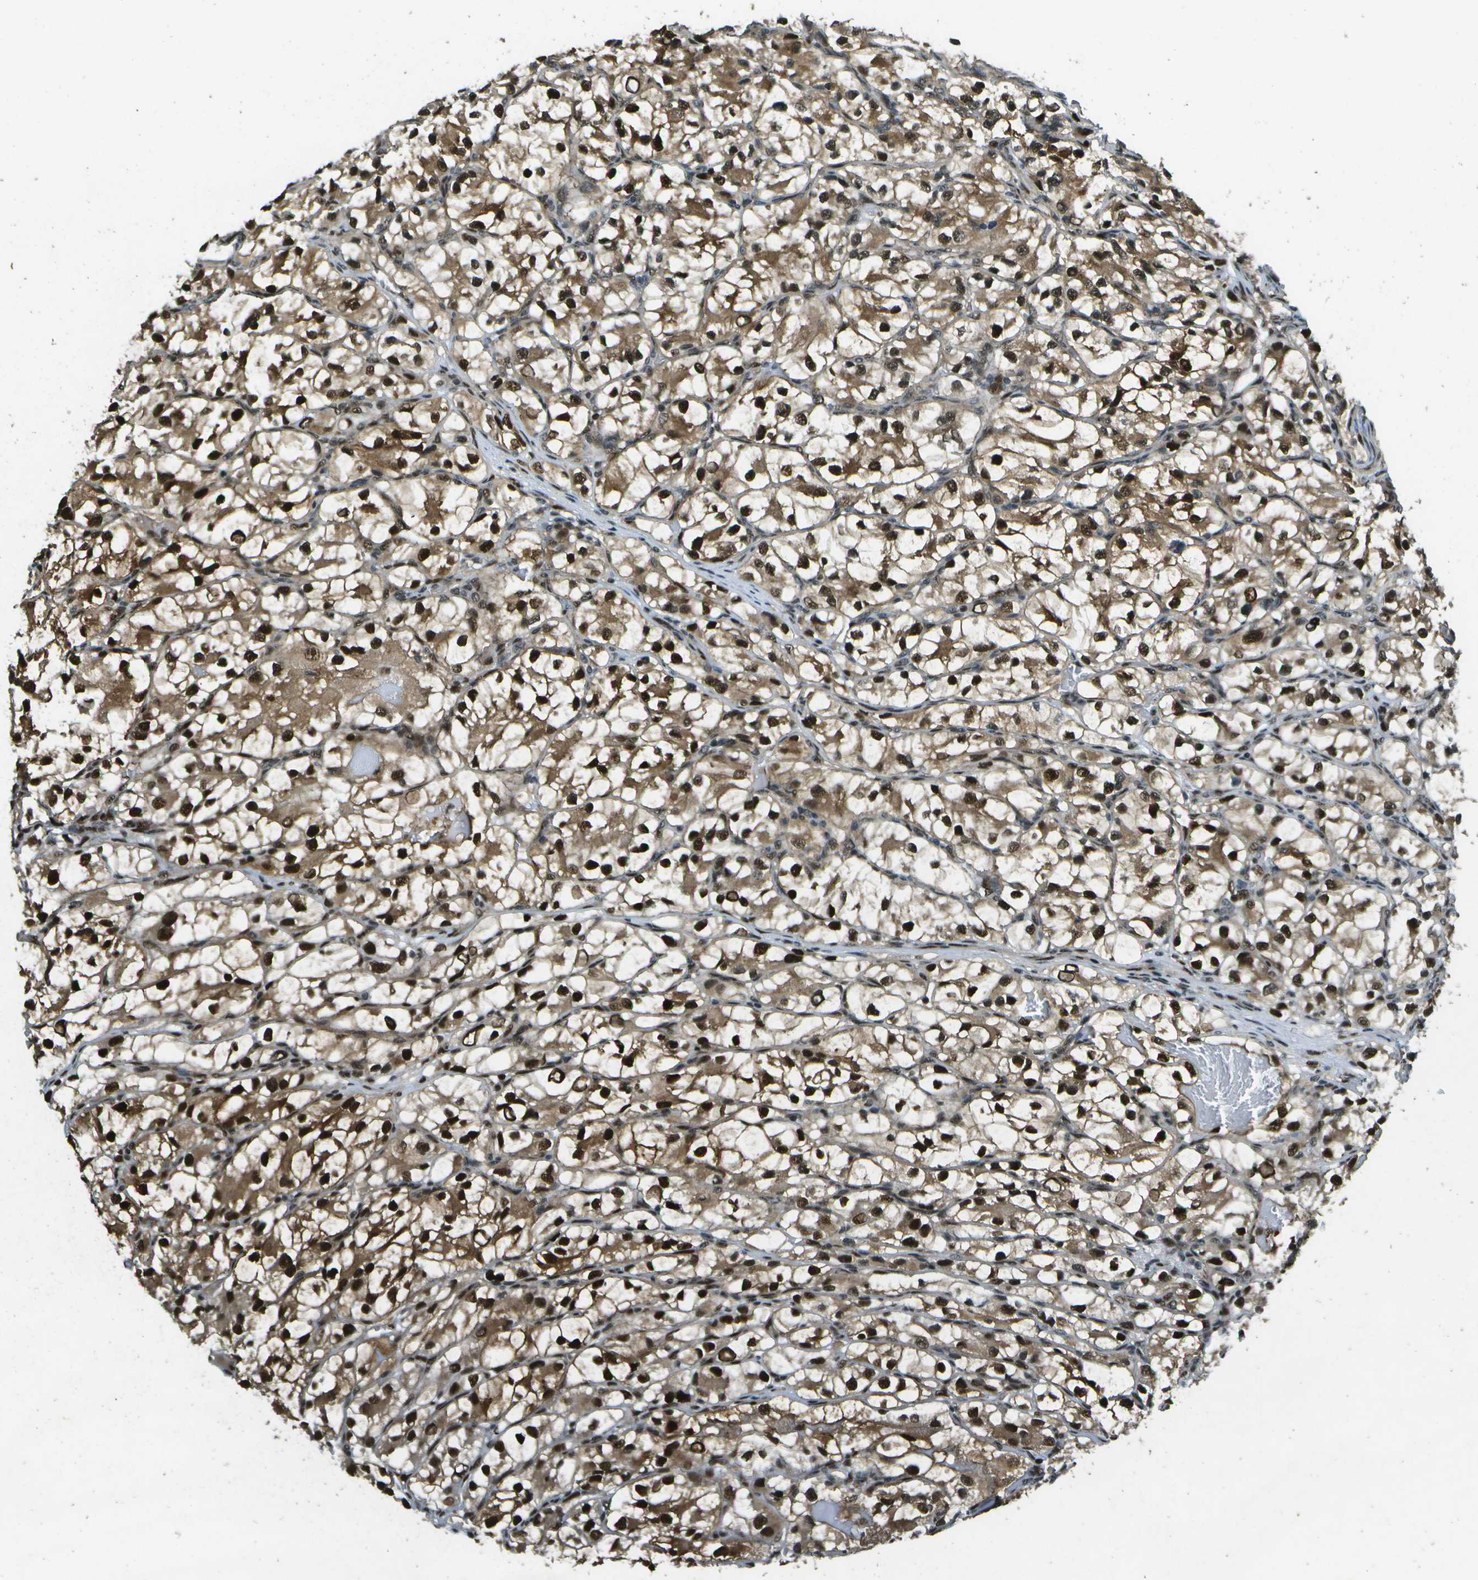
{"staining": {"intensity": "strong", "quantity": ">75%", "location": "cytoplasmic/membranous,nuclear"}, "tissue": "renal cancer", "cell_type": "Tumor cells", "image_type": "cancer", "snomed": [{"axis": "morphology", "description": "Adenocarcinoma, NOS"}, {"axis": "topography", "description": "Kidney"}], "caption": "DAB immunohistochemical staining of renal cancer (adenocarcinoma) reveals strong cytoplasmic/membranous and nuclear protein expression in about >75% of tumor cells. The staining was performed using DAB, with brown indicating positive protein expression. Nuclei are stained blue with hematoxylin.", "gene": "GANC", "patient": {"sex": "female", "age": 57}}